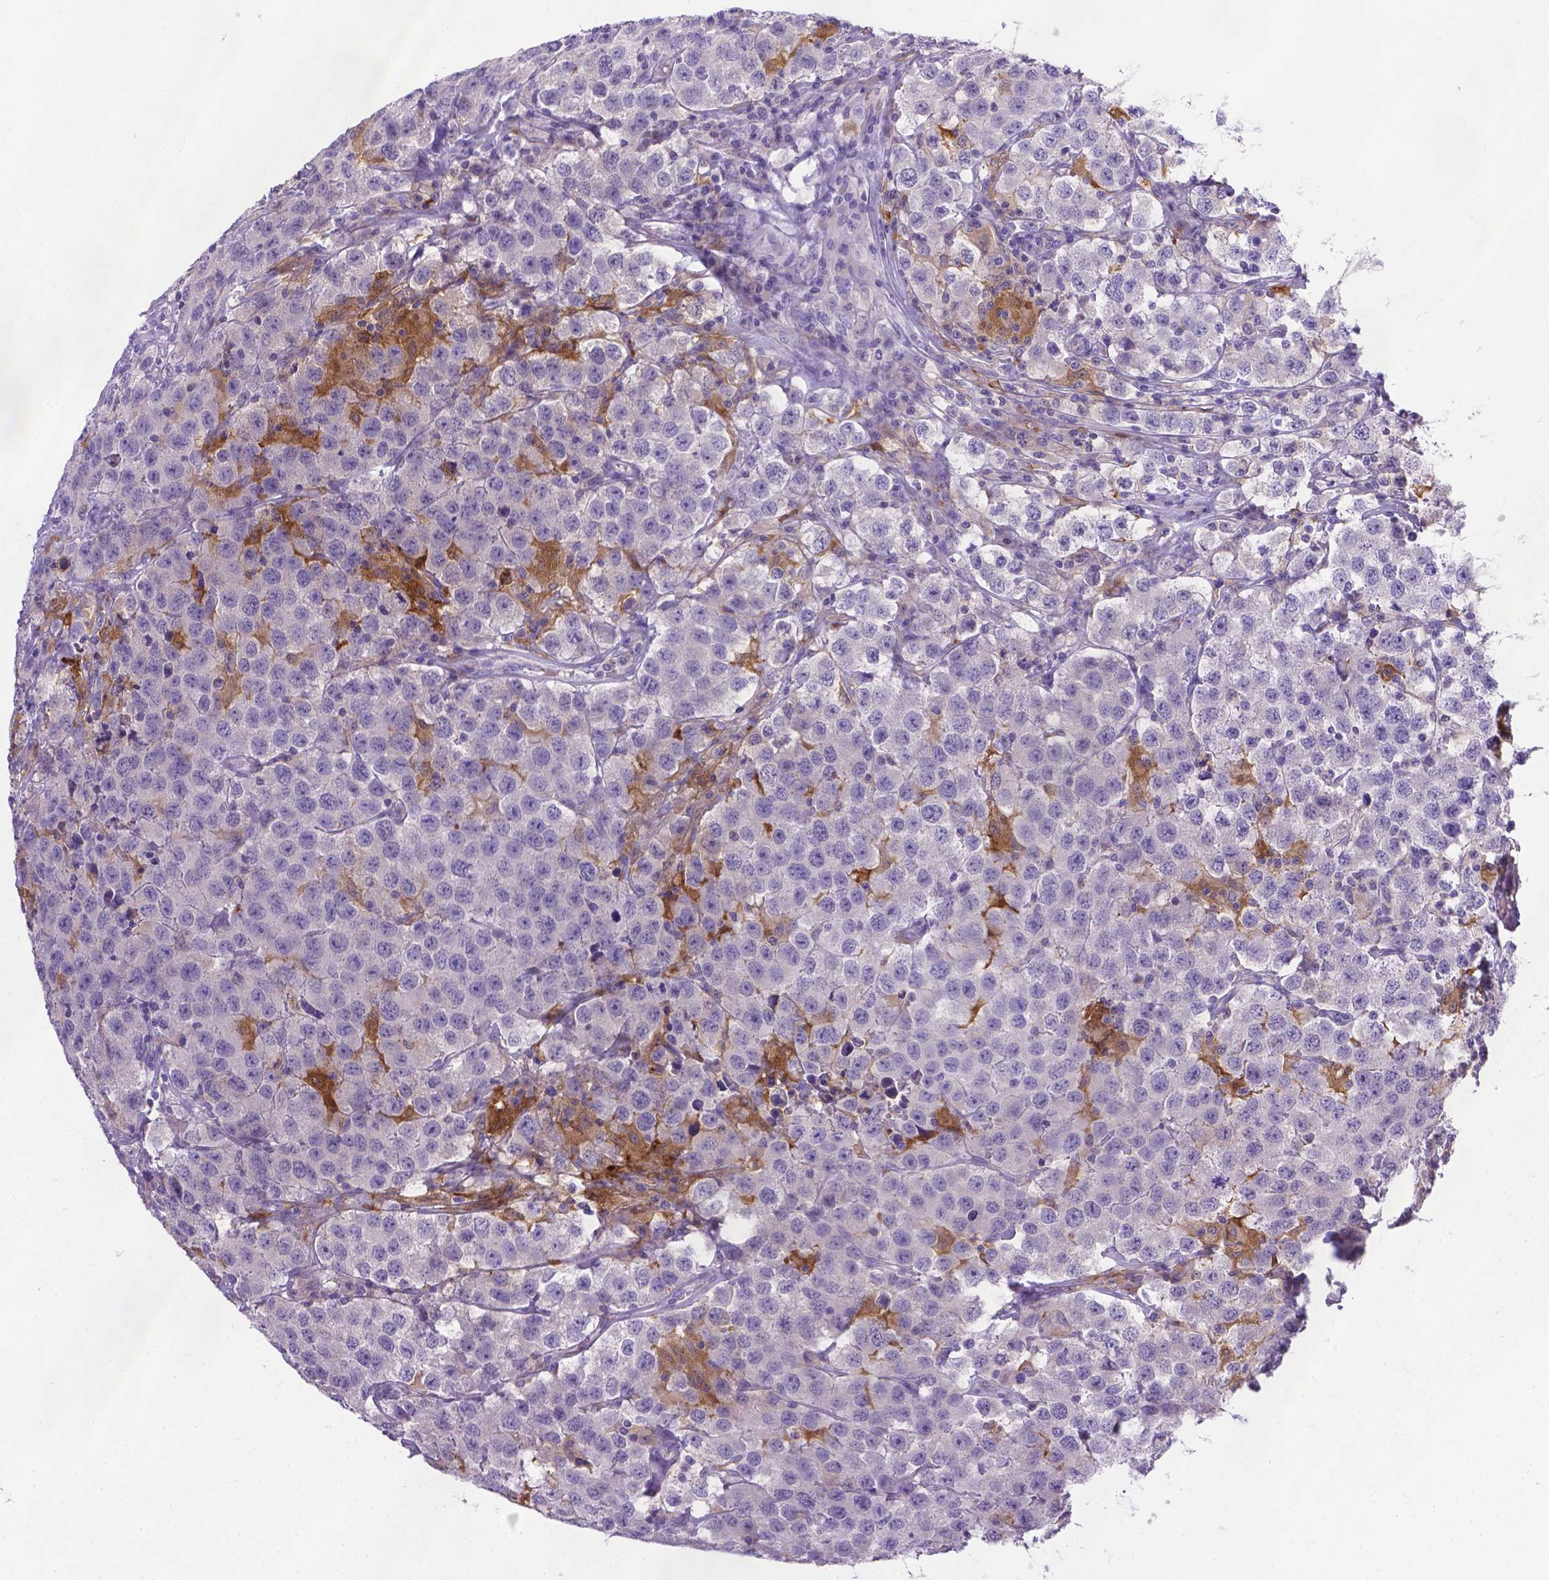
{"staining": {"intensity": "negative", "quantity": "none", "location": "none"}, "tissue": "testis cancer", "cell_type": "Tumor cells", "image_type": "cancer", "snomed": [{"axis": "morphology", "description": "Seminoma, NOS"}, {"axis": "topography", "description": "Testis"}], "caption": "Tumor cells show no significant expression in testis cancer. The staining is performed using DAB (3,3'-diaminobenzidine) brown chromogen with nuclei counter-stained in using hematoxylin.", "gene": "TM4SF18", "patient": {"sex": "male", "age": 52}}